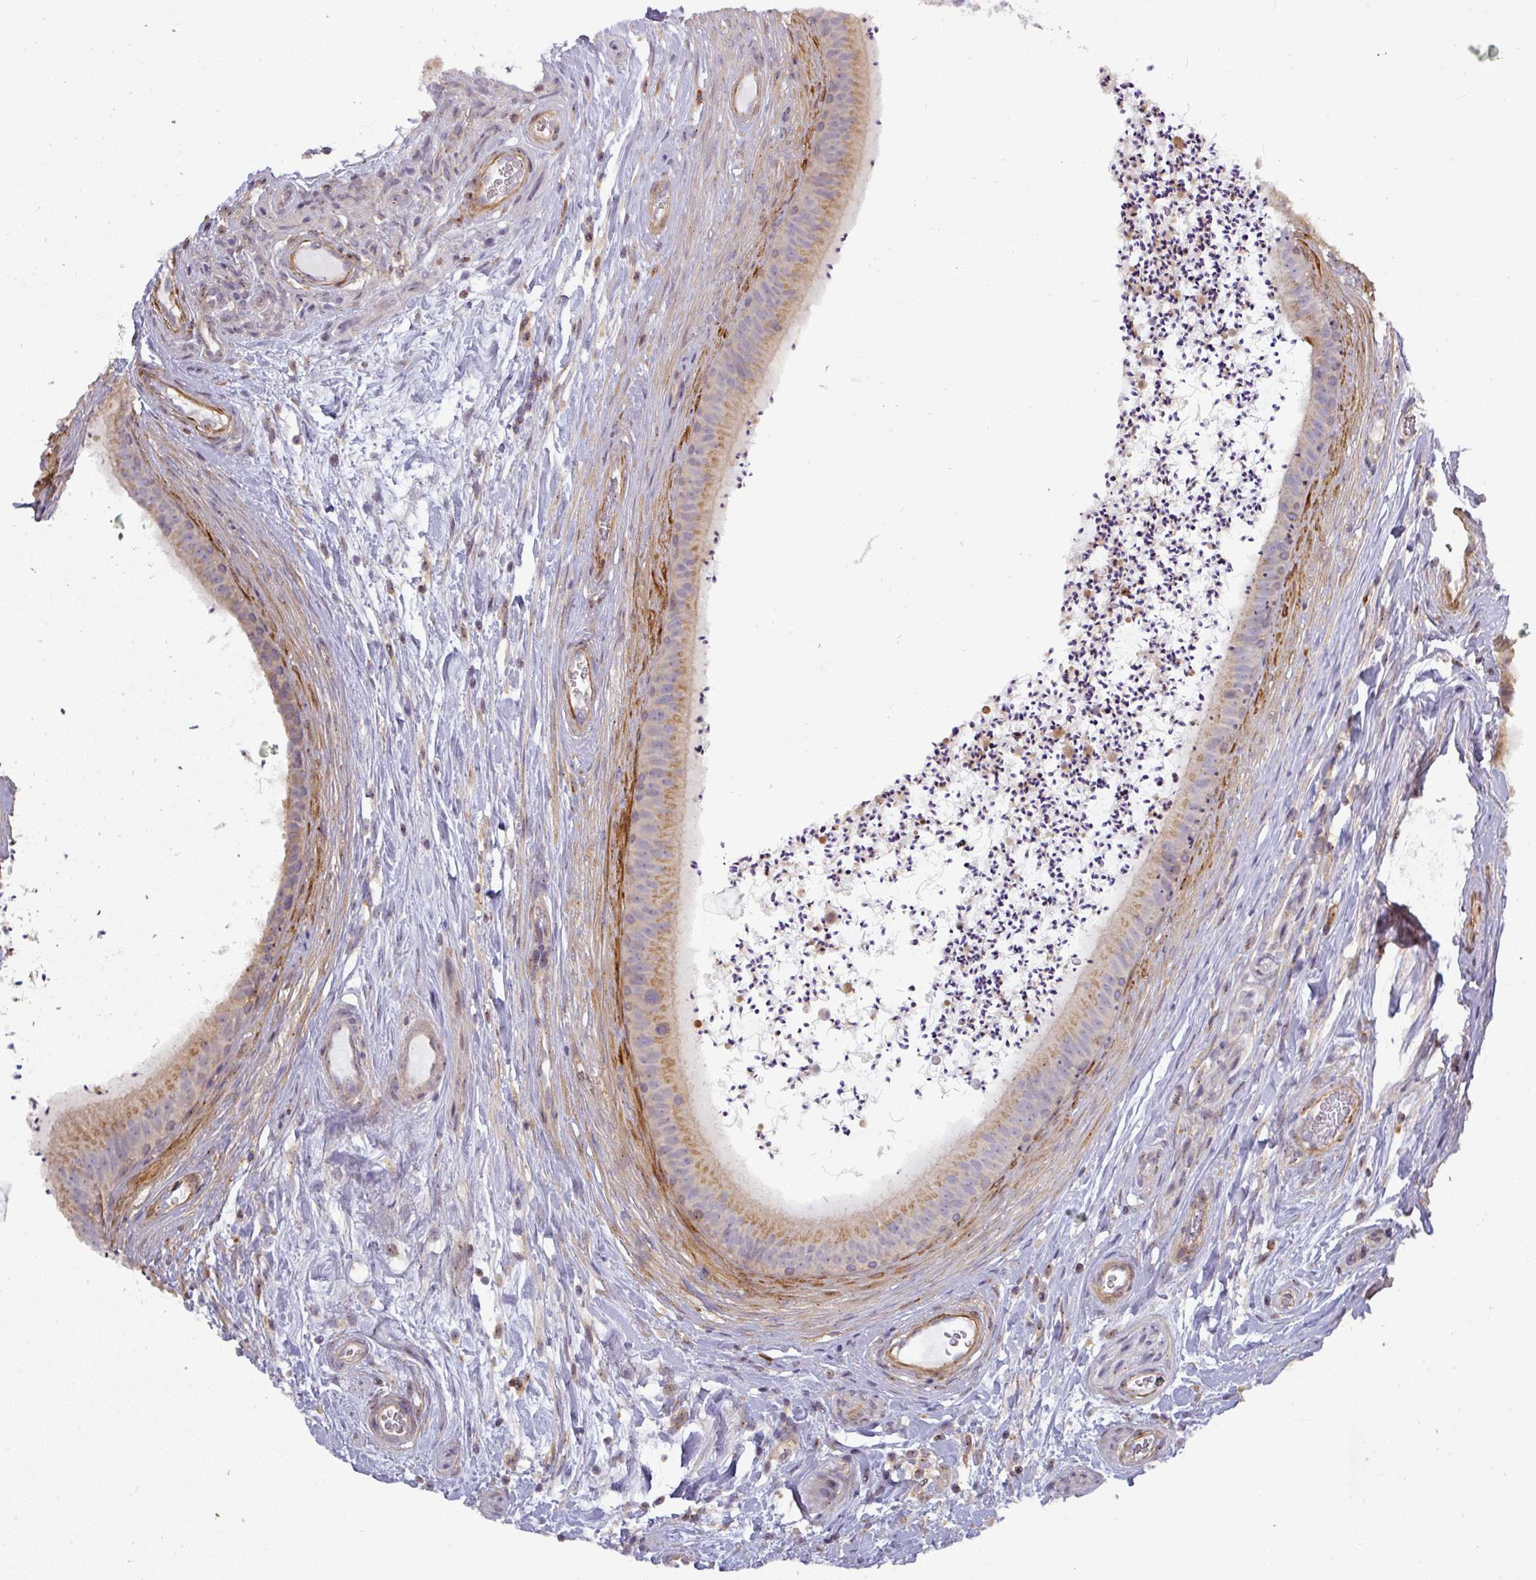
{"staining": {"intensity": "moderate", "quantity": "25%-75%", "location": "cytoplasmic/membranous"}, "tissue": "epididymis", "cell_type": "Glandular cells", "image_type": "normal", "snomed": [{"axis": "morphology", "description": "Normal tissue, NOS"}, {"axis": "topography", "description": "Testis"}, {"axis": "topography", "description": "Epididymis"}], "caption": "Protein expression analysis of unremarkable epididymis shows moderate cytoplasmic/membranous expression in about 25%-75% of glandular cells.", "gene": "NIN", "patient": {"sex": "male", "age": 41}}